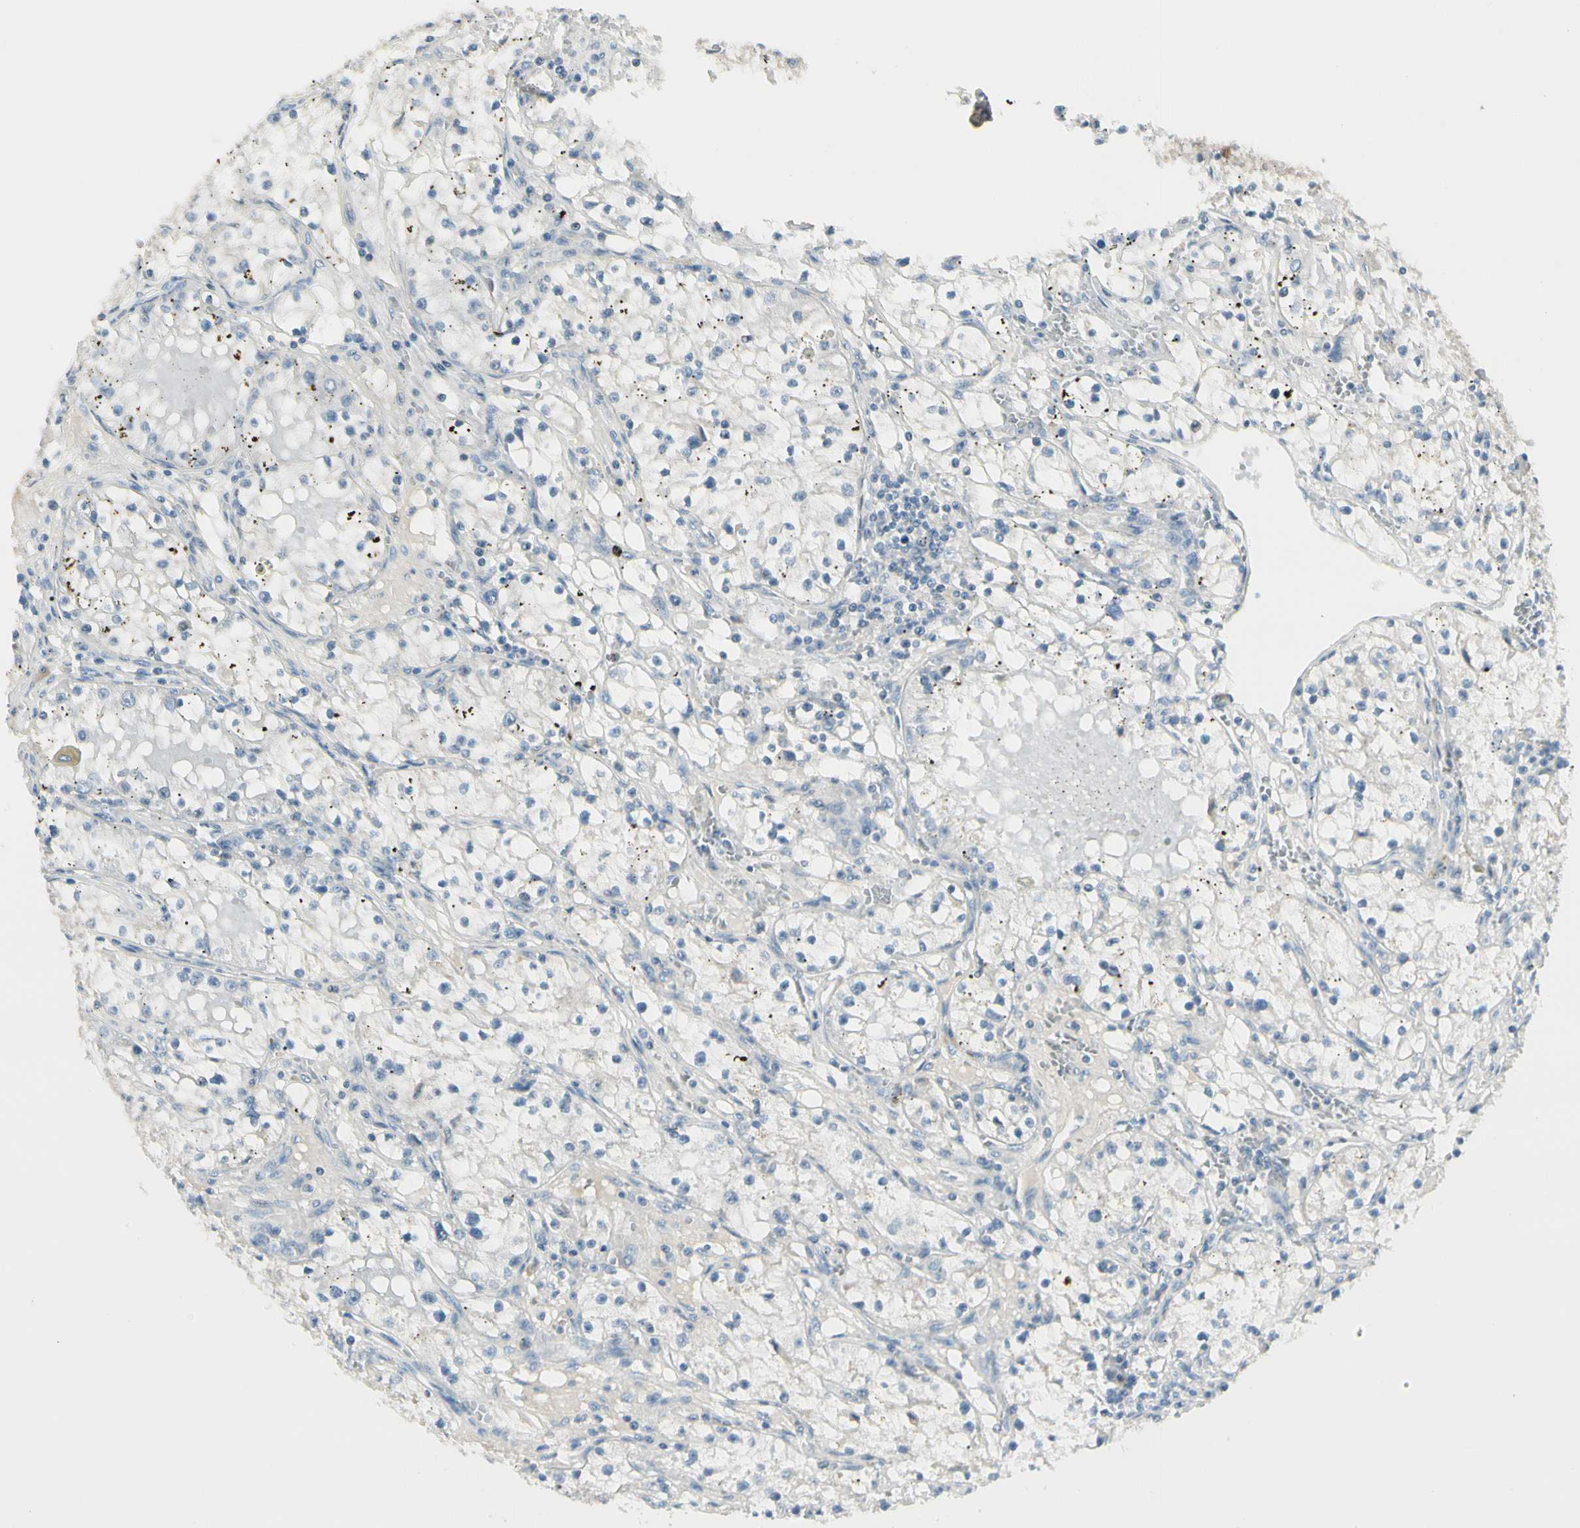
{"staining": {"intensity": "negative", "quantity": "none", "location": "none"}, "tissue": "renal cancer", "cell_type": "Tumor cells", "image_type": "cancer", "snomed": [{"axis": "morphology", "description": "Adenocarcinoma, NOS"}, {"axis": "topography", "description": "Kidney"}], "caption": "There is no significant positivity in tumor cells of renal adenocarcinoma. (DAB immunohistochemistry (IHC) visualized using brightfield microscopy, high magnification).", "gene": "SLC6A15", "patient": {"sex": "male", "age": 56}}